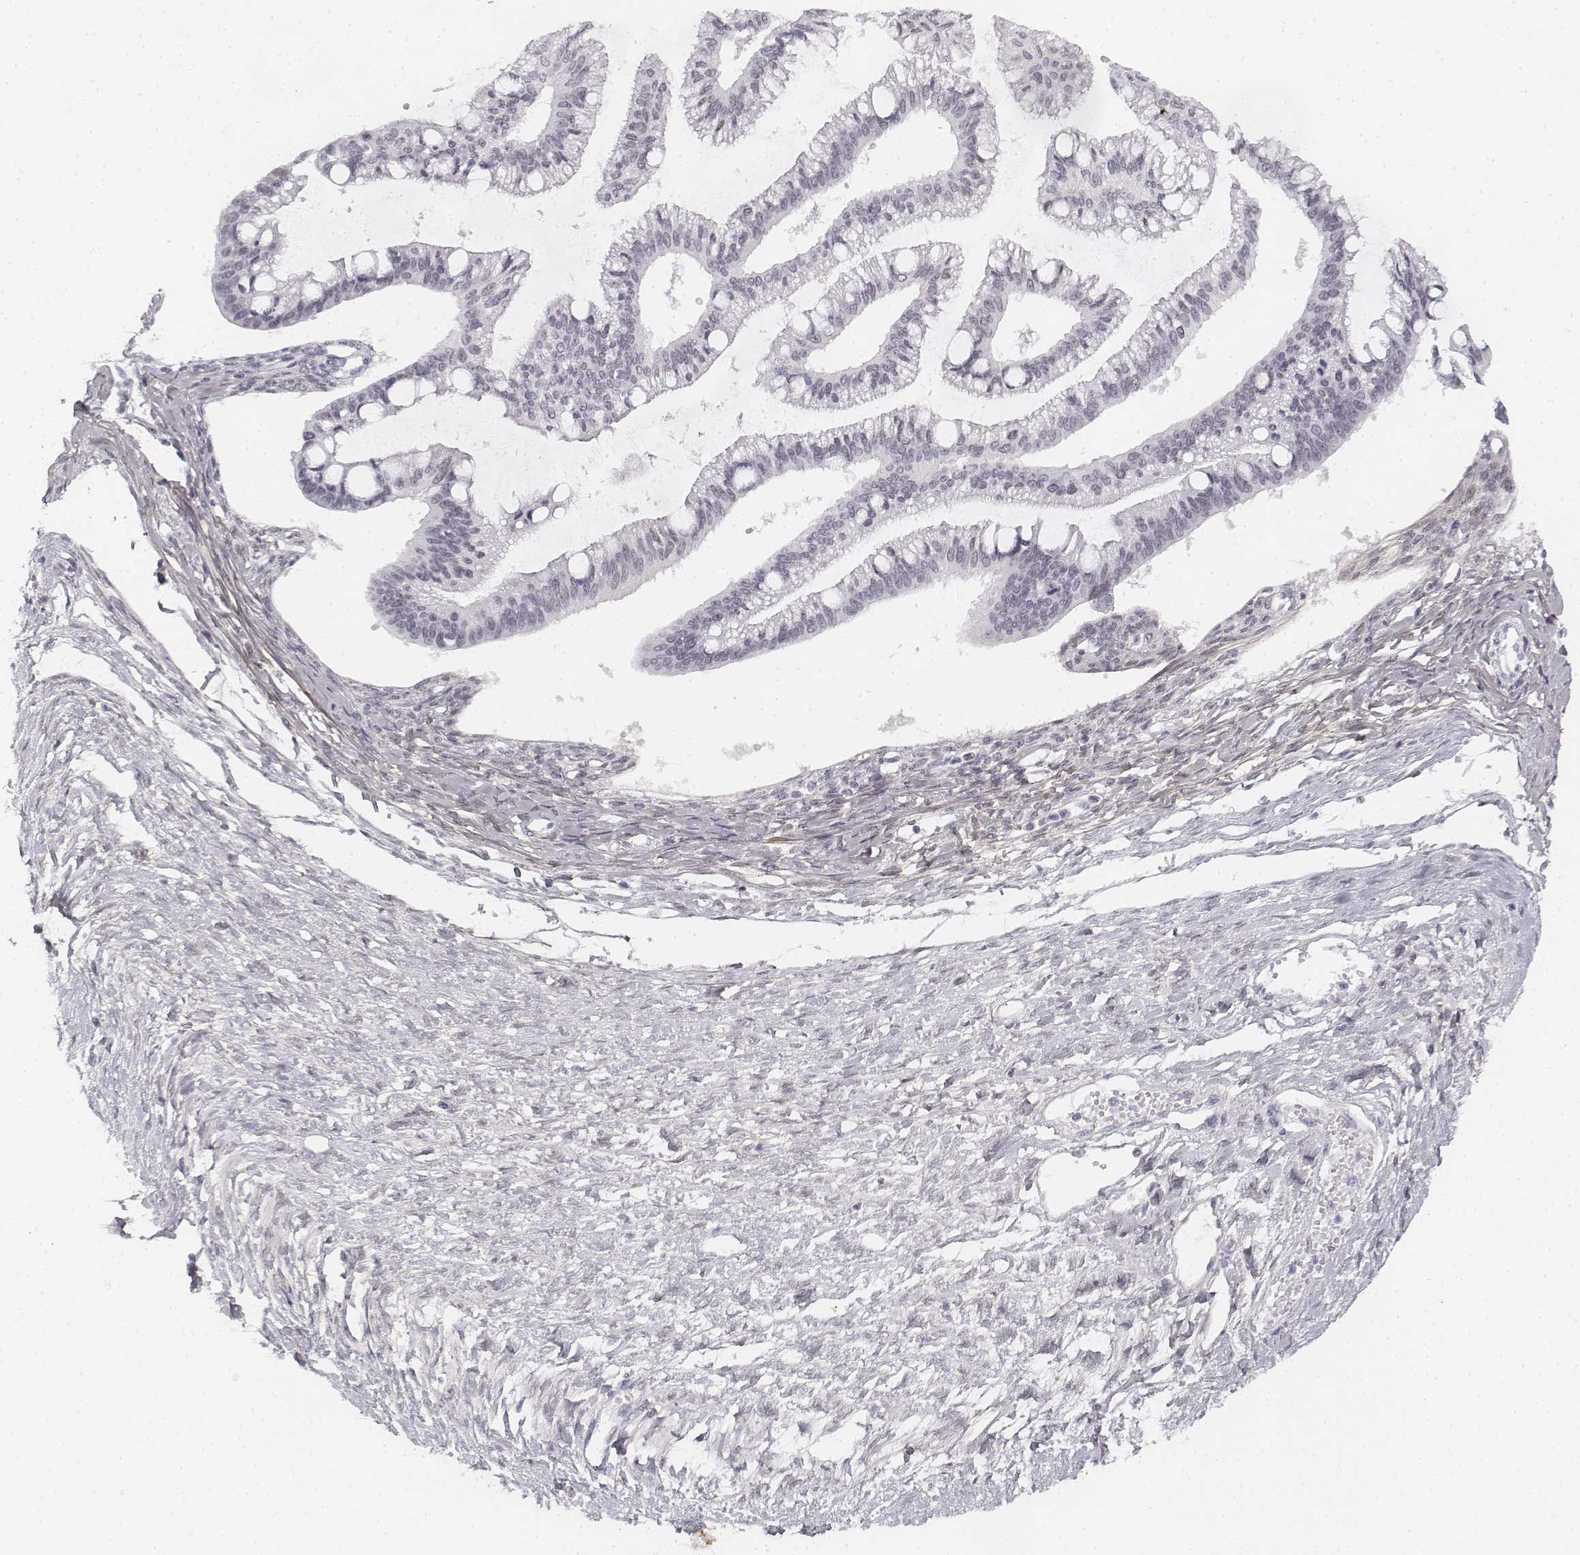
{"staining": {"intensity": "negative", "quantity": "none", "location": "none"}, "tissue": "ovarian cancer", "cell_type": "Tumor cells", "image_type": "cancer", "snomed": [{"axis": "morphology", "description": "Cystadenocarcinoma, mucinous, NOS"}, {"axis": "topography", "description": "Ovary"}], "caption": "There is no significant staining in tumor cells of ovarian mucinous cystadenocarcinoma.", "gene": "KRT84", "patient": {"sex": "female", "age": 73}}